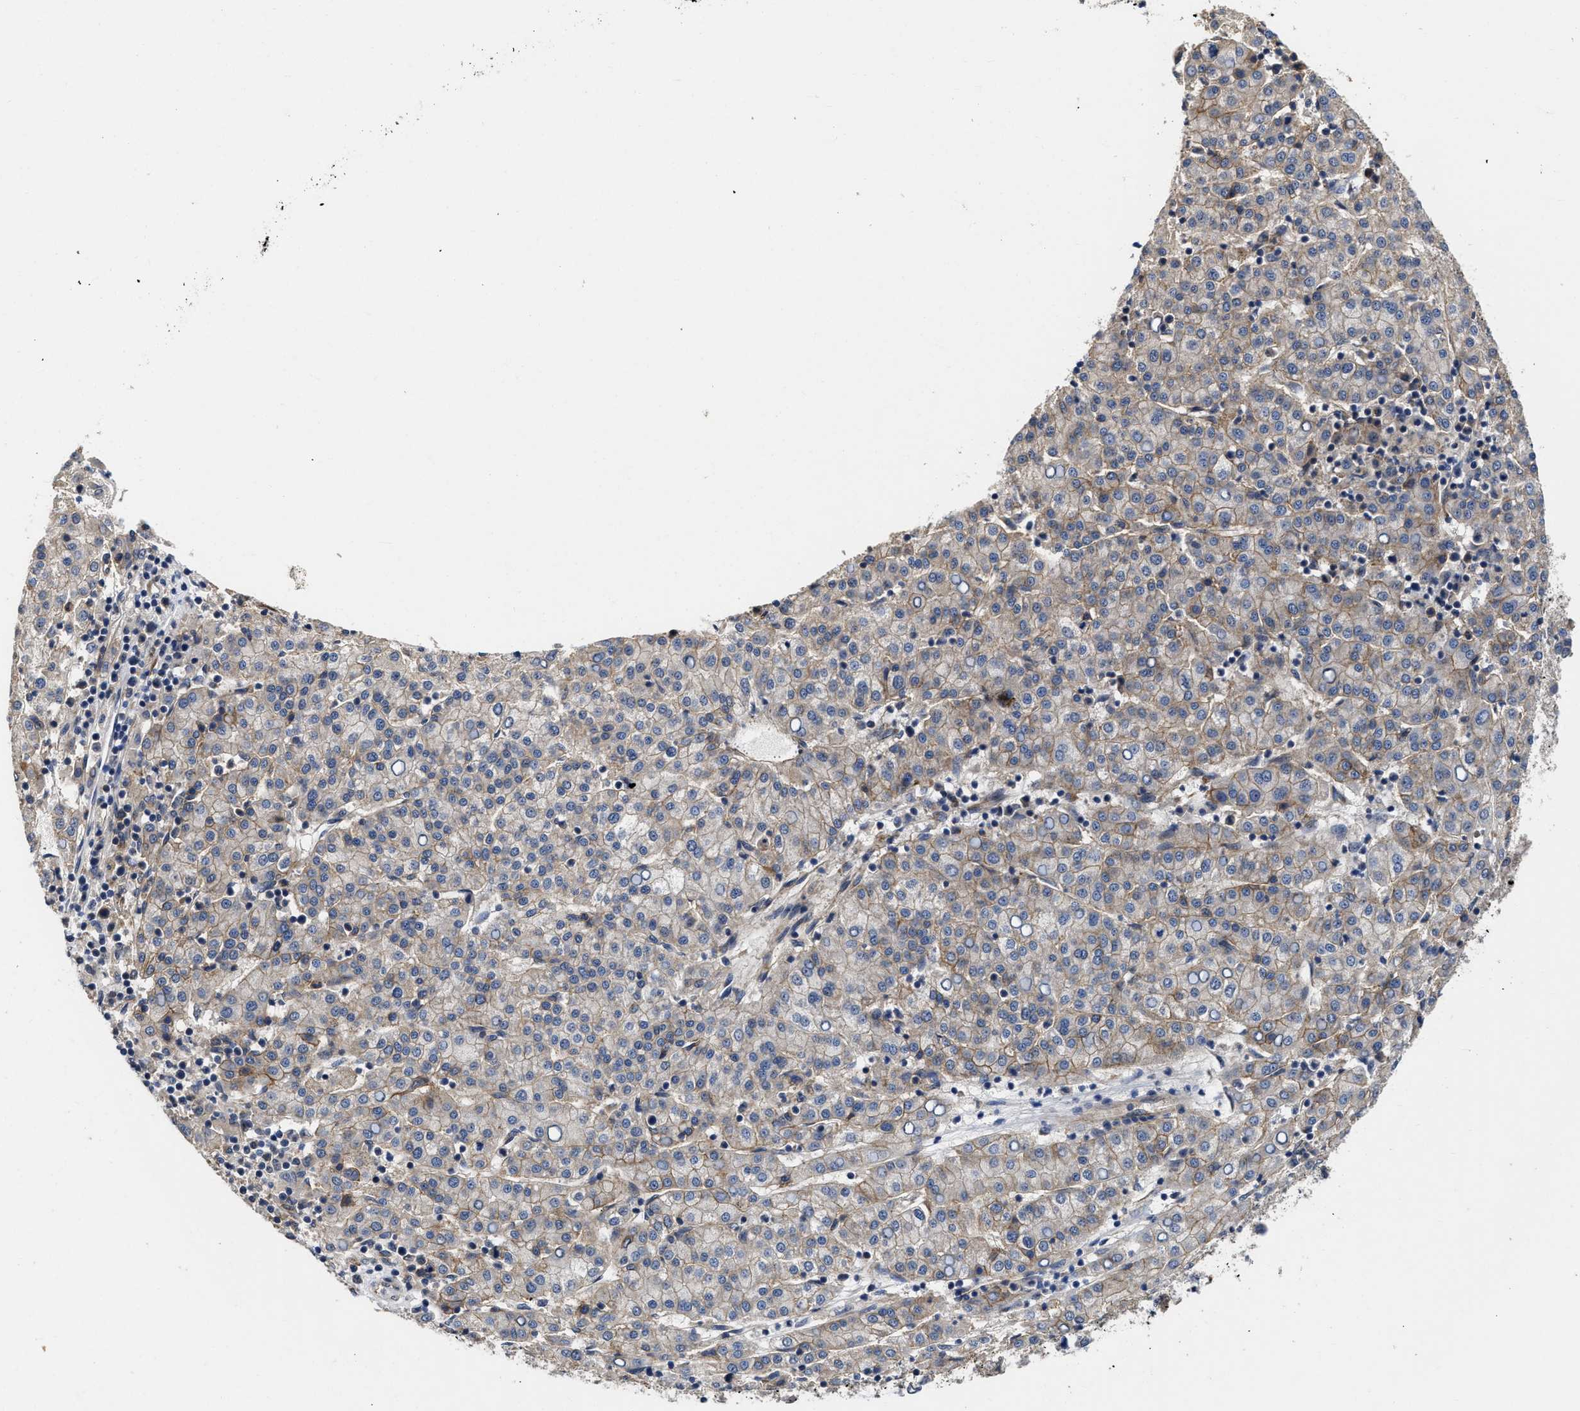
{"staining": {"intensity": "weak", "quantity": "<25%", "location": "cytoplasmic/membranous"}, "tissue": "liver cancer", "cell_type": "Tumor cells", "image_type": "cancer", "snomed": [{"axis": "morphology", "description": "Carcinoma, Hepatocellular, NOS"}, {"axis": "topography", "description": "Liver"}], "caption": "Immunohistochemistry (IHC) image of neoplastic tissue: human liver hepatocellular carcinoma stained with DAB displays no significant protein staining in tumor cells.", "gene": "PKD2", "patient": {"sex": "female", "age": 58}}